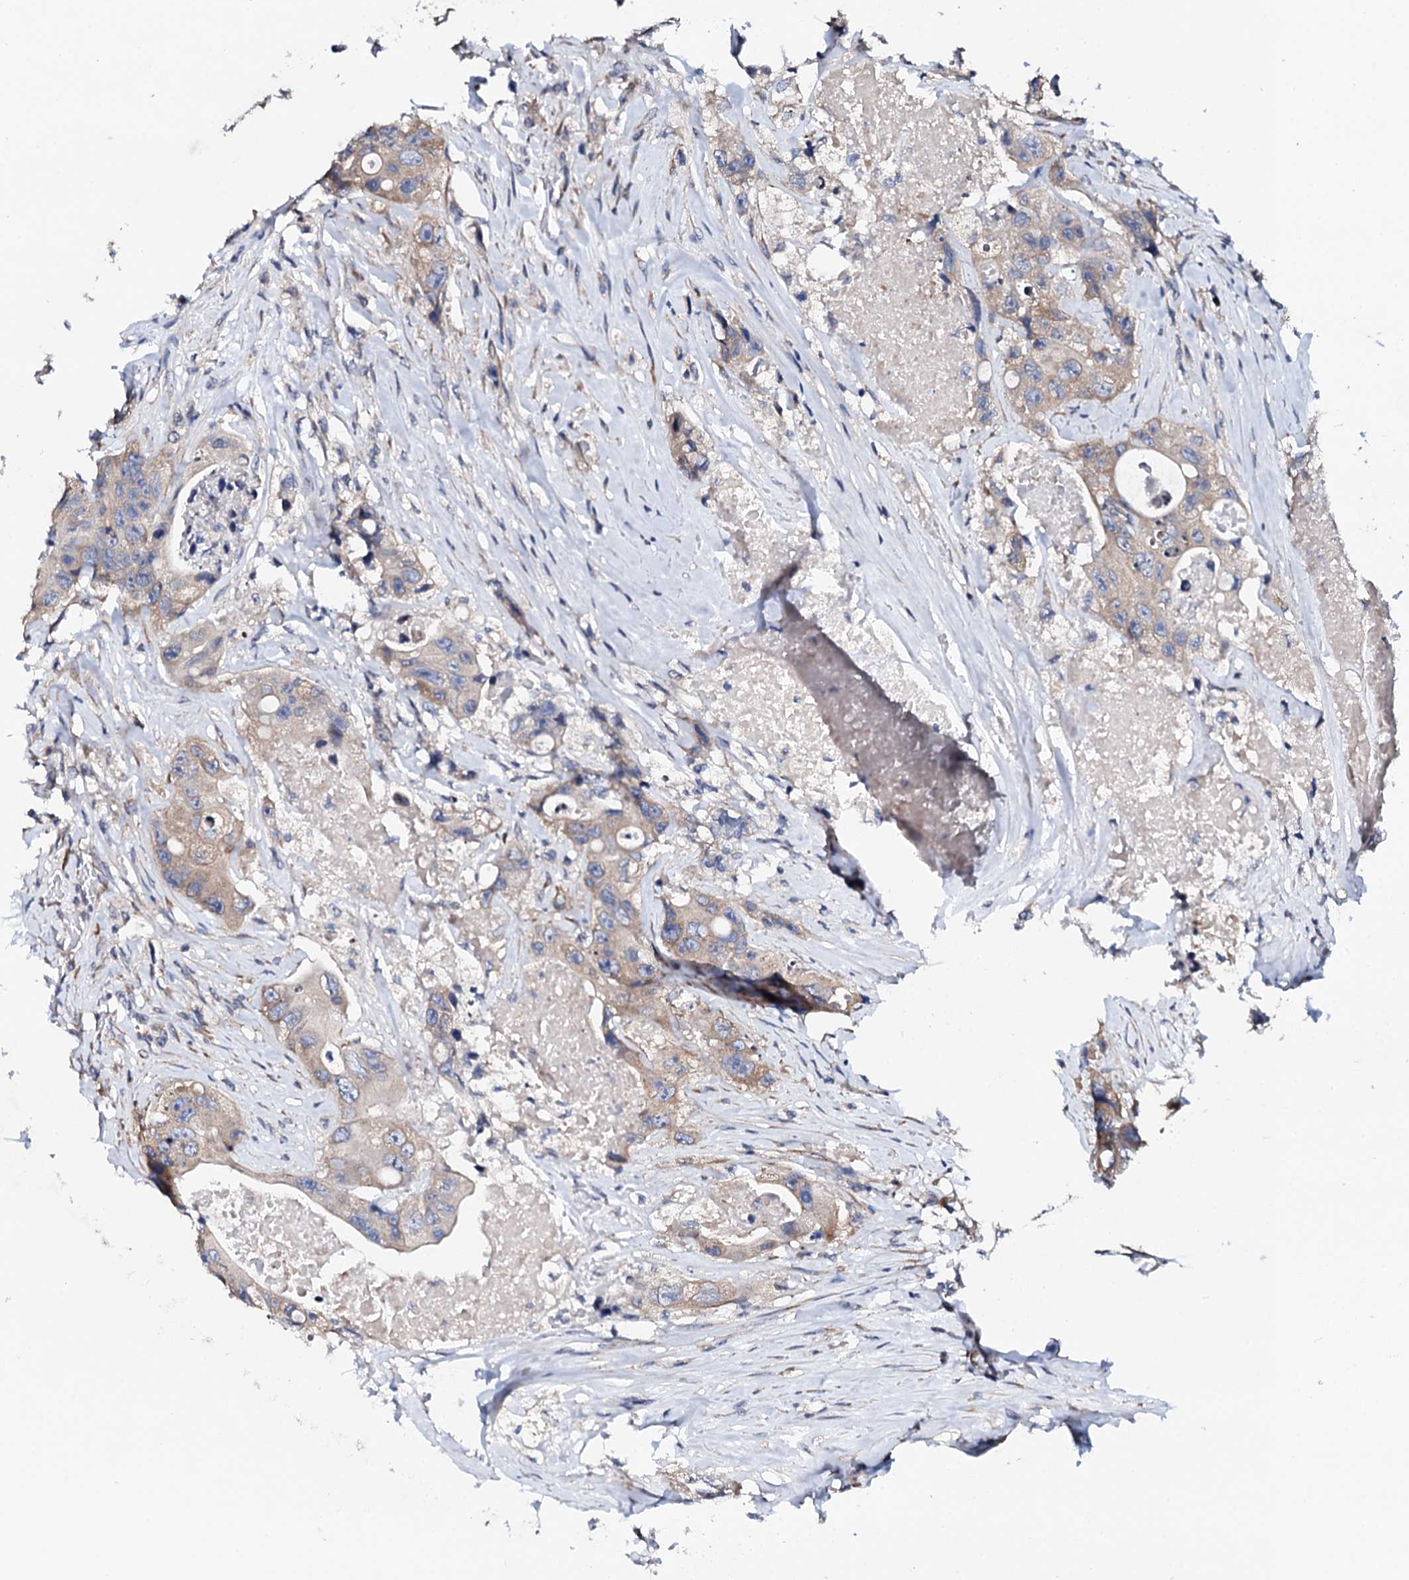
{"staining": {"intensity": "moderate", "quantity": "25%-75%", "location": "cytoplasmic/membranous"}, "tissue": "colorectal cancer", "cell_type": "Tumor cells", "image_type": "cancer", "snomed": [{"axis": "morphology", "description": "Adenocarcinoma, NOS"}, {"axis": "topography", "description": "Colon"}], "caption": "This micrograph exhibits immunohistochemistry (IHC) staining of colorectal adenocarcinoma, with medium moderate cytoplasmic/membranous expression in approximately 25%-75% of tumor cells.", "gene": "NUP58", "patient": {"sex": "female", "age": 46}}